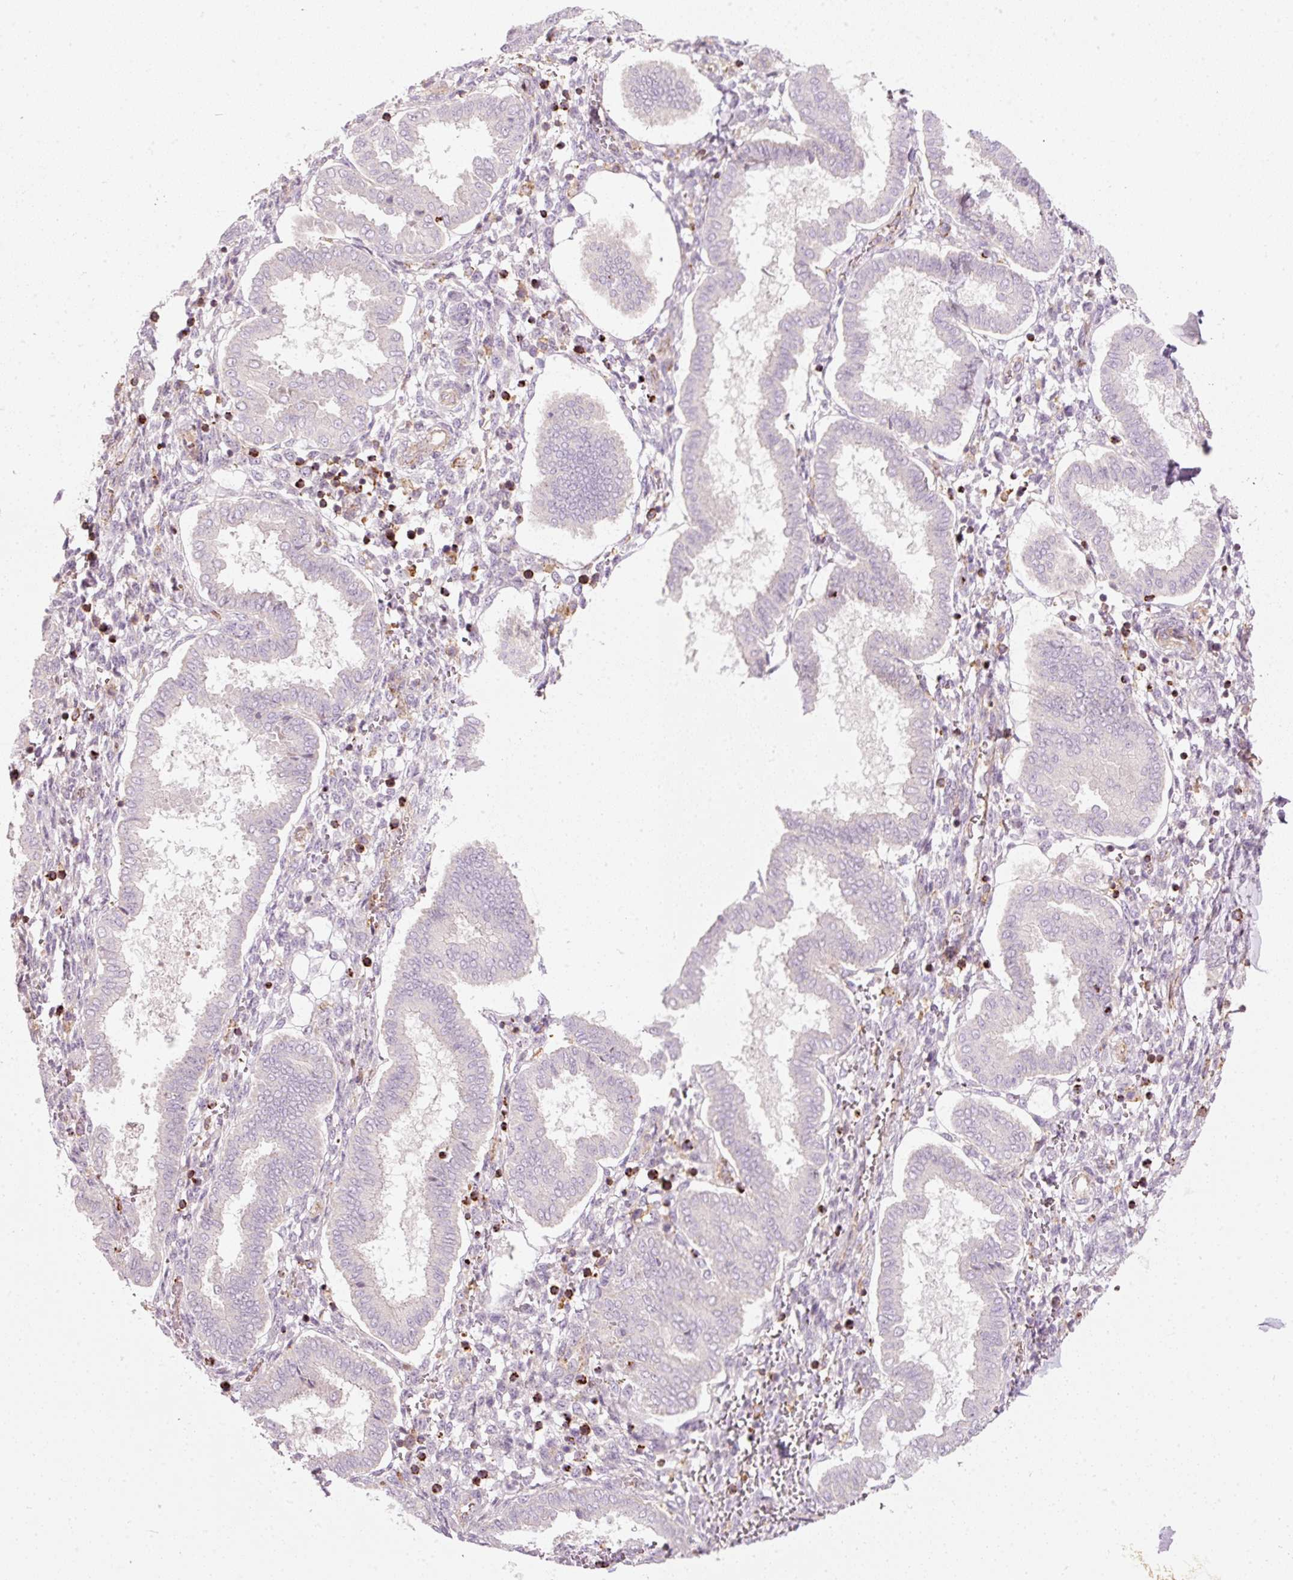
{"staining": {"intensity": "negative", "quantity": "none", "location": "none"}, "tissue": "endometrium", "cell_type": "Cells in endometrial stroma", "image_type": "normal", "snomed": [{"axis": "morphology", "description": "Normal tissue, NOS"}, {"axis": "topography", "description": "Endometrium"}], "caption": "A micrograph of human endometrium is negative for staining in cells in endometrial stroma. The staining is performed using DAB brown chromogen with nuclei counter-stained in using hematoxylin.", "gene": "SIPA1", "patient": {"sex": "female", "age": 24}}